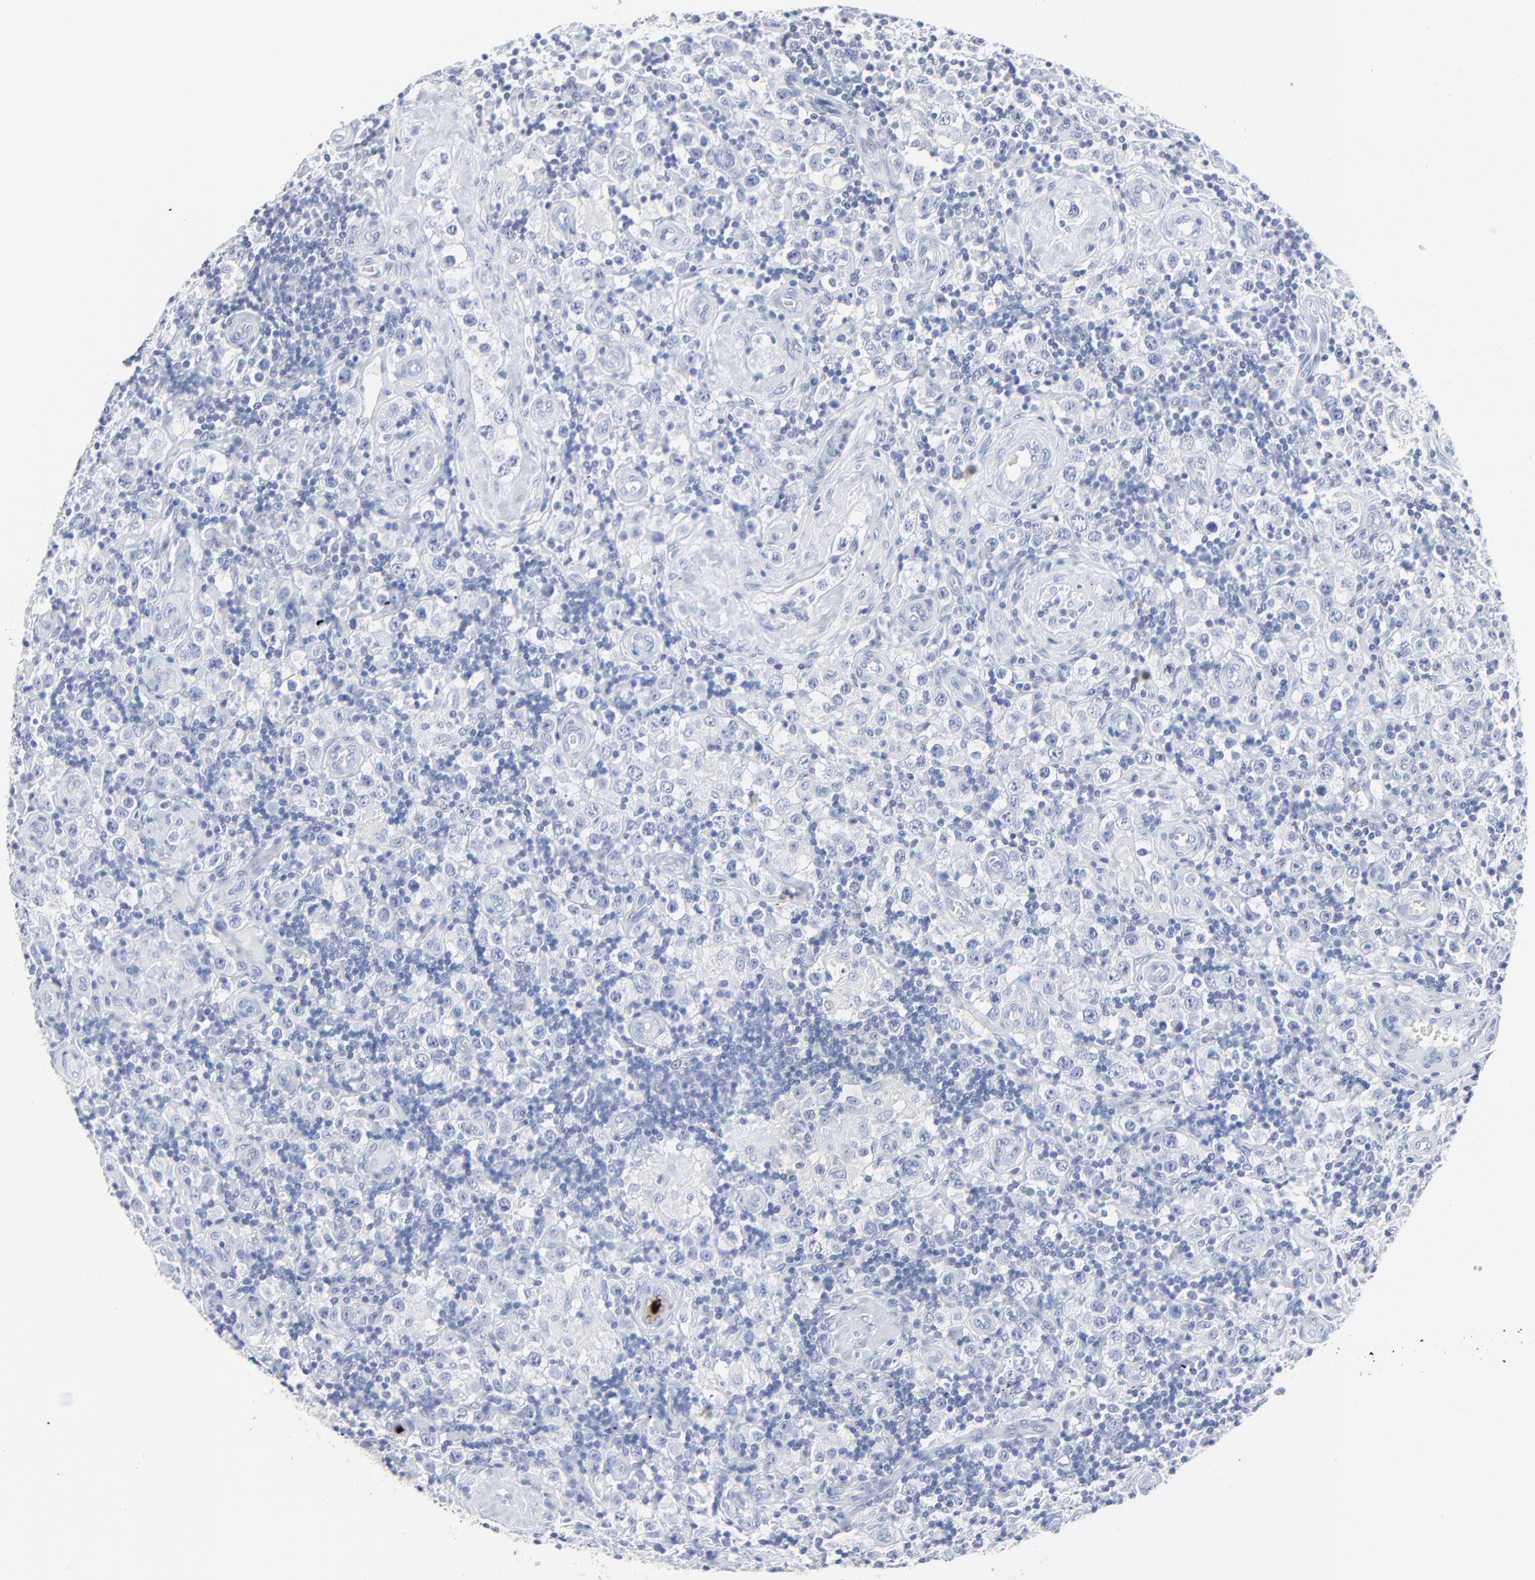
{"staining": {"intensity": "negative", "quantity": "none", "location": "none"}, "tissue": "testis cancer", "cell_type": "Tumor cells", "image_type": "cancer", "snomed": [{"axis": "morphology", "description": "Seminoma, NOS"}, {"axis": "topography", "description": "Testis"}], "caption": "A high-resolution histopathology image shows immunohistochemistry staining of seminoma (testis), which demonstrates no significant staining in tumor cells.", "gene": "LCN2", "patient": {"sex": "male", "age": 32}}